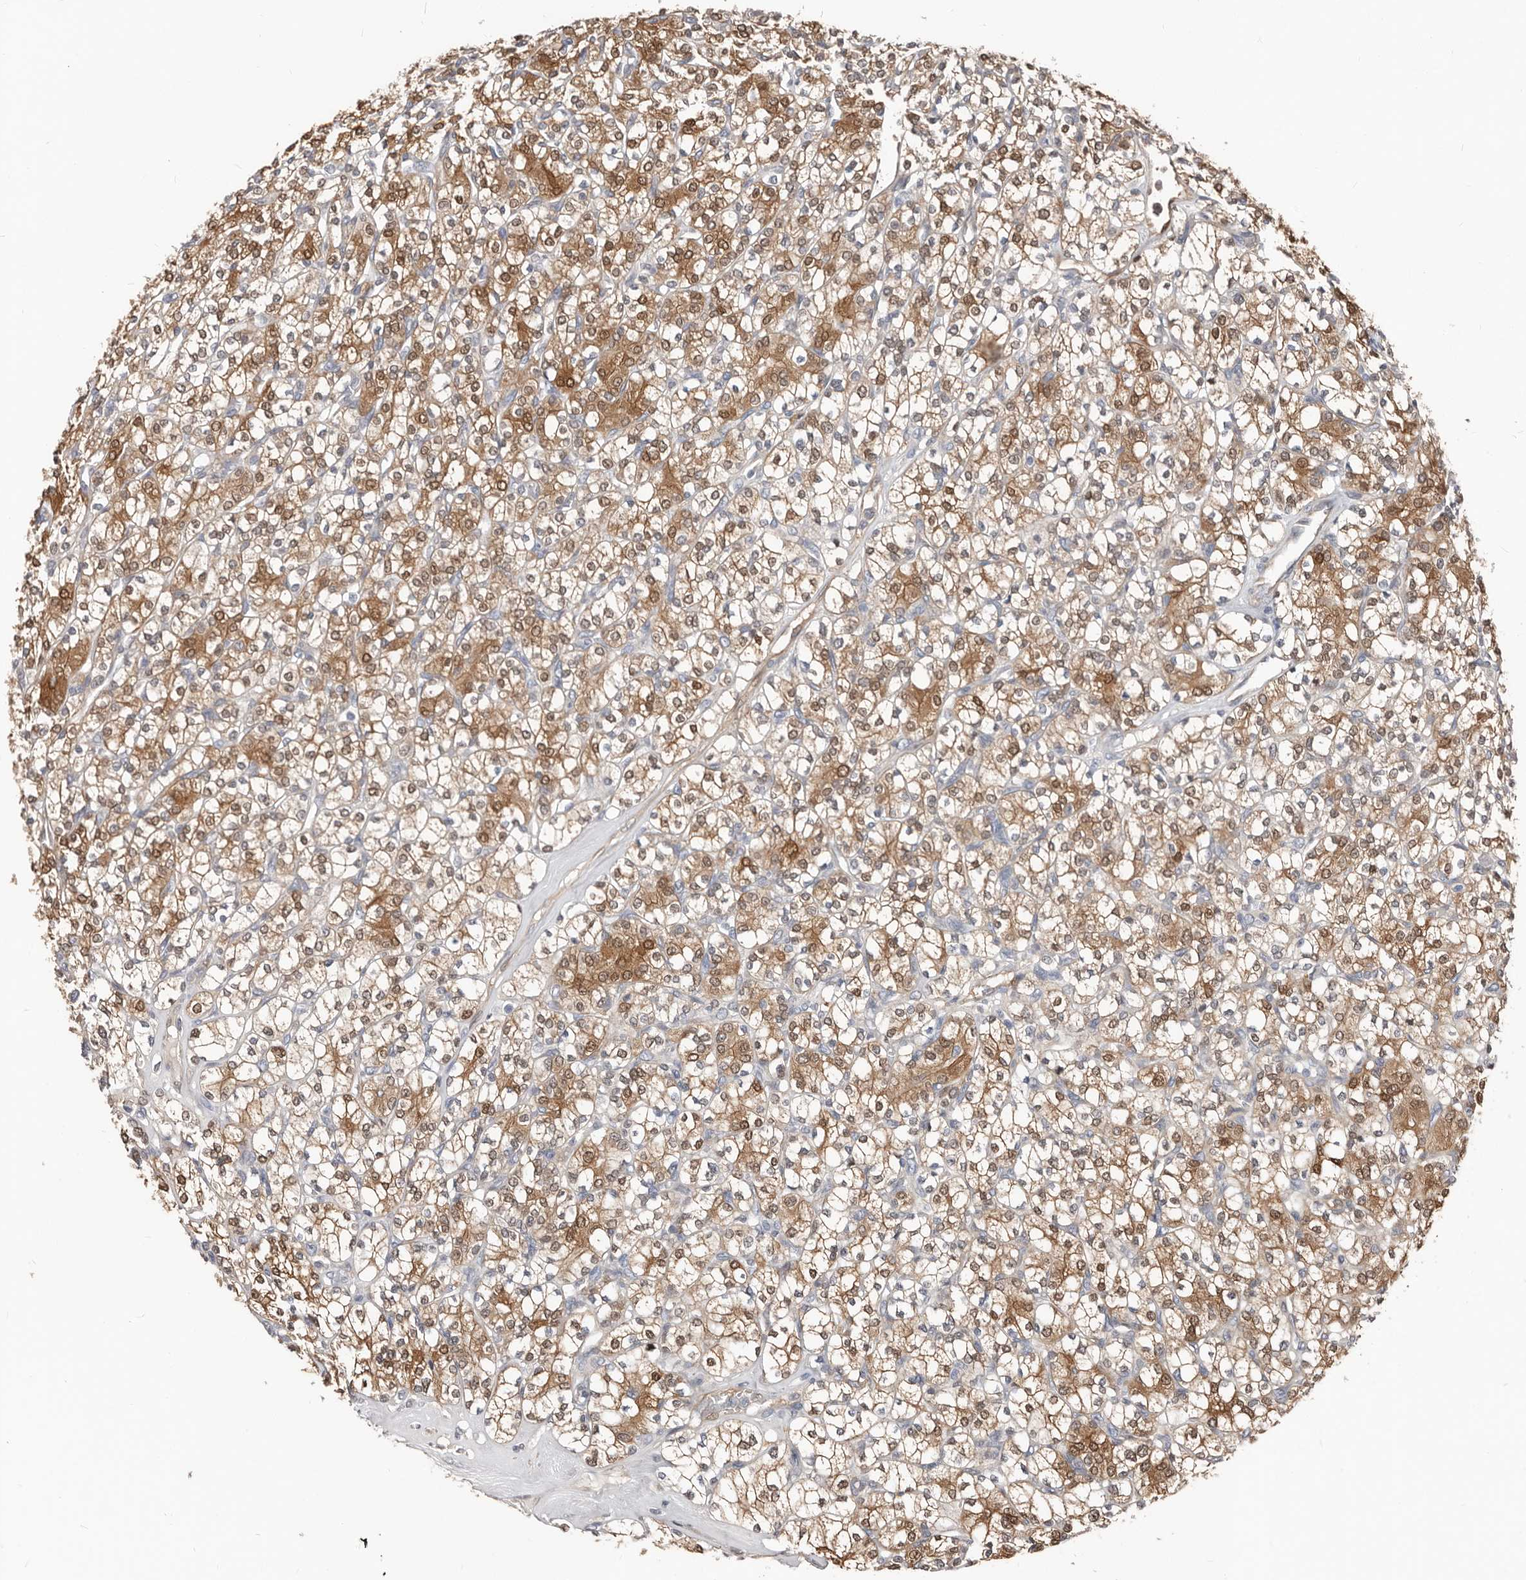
{"staining": {"intensity": "moderate", "quantity": ">75%", "location": "cytoplasmic/membranous"}, "tissue": "renal cancer", "cell_type": "Tumor cells", "image_type": "cancer", "snomed": [{"axis": "morphology", "description": "Adenocarcinoma, NOS"}, {"axis": "topography", "description": "Kidney"}], "caption": "An immunohistochemistry histopathology image of tumor tissue is shown. Protein staining in brown labels moderate cytoplasmic/membranous positivity in adenocarcinoma (renal) within tumor cells.", "gene": "ASRGL1", "patient": {"sex": "male", "age": 77}}